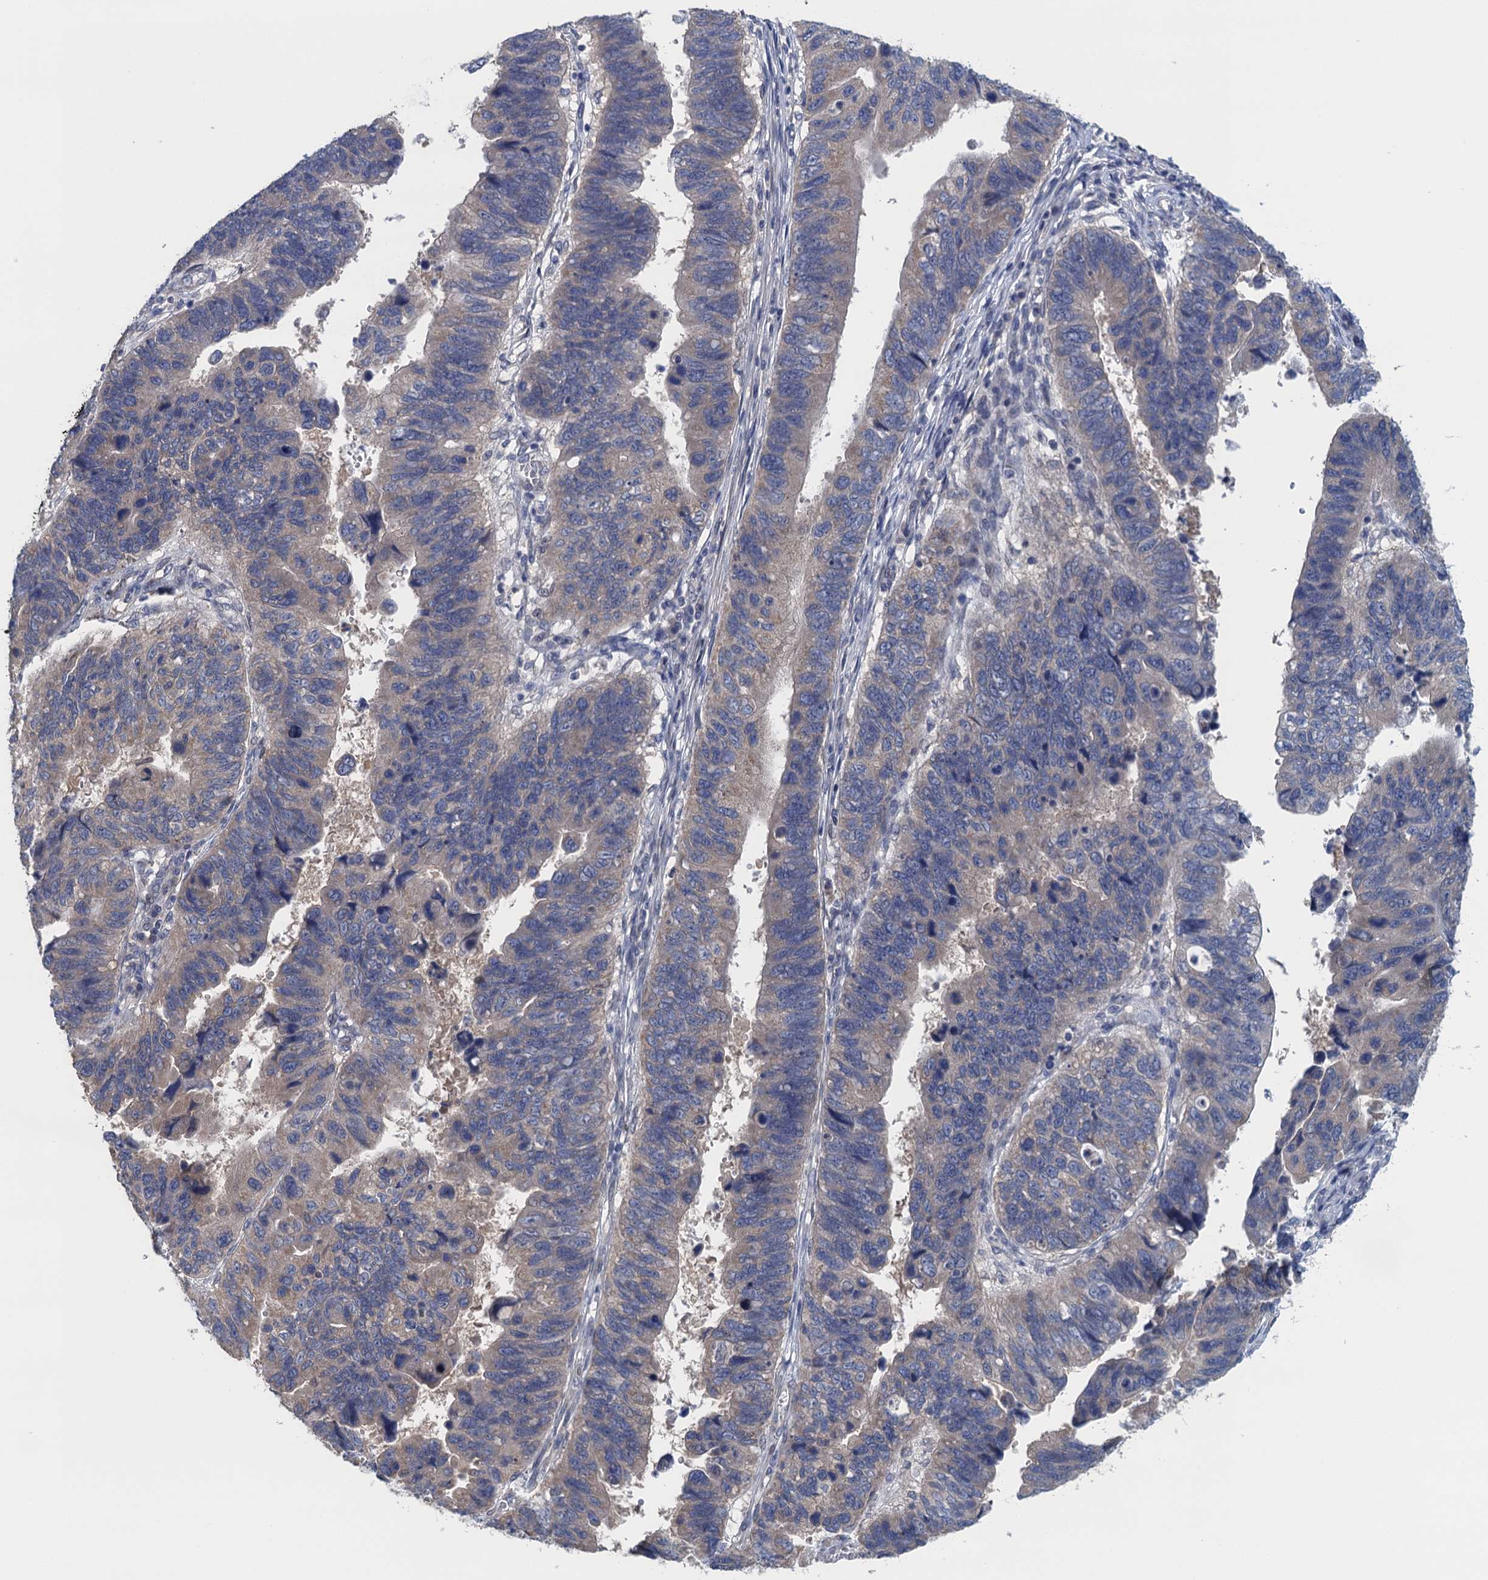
{"staining": {"intensity": "weak", "quantity": "<25%", "location": "cytoplasmic/membranous"}, "tissue": "stomach cancer", "cell_type": "Tumor cells", "image_type": "cancer", "snomed": [{"axis": "morphology", "description": "Adenocarcinoma, NOS"}, {"axis": "topography", "description": "Stomach"}], "caption": "A photomicrograph of stomach cancer (adenocarcinoma) stained for a protein shows no brown staining in tumor cells.", "gene": "CTU2", "patient": {"sex": "male", "age": 59}}